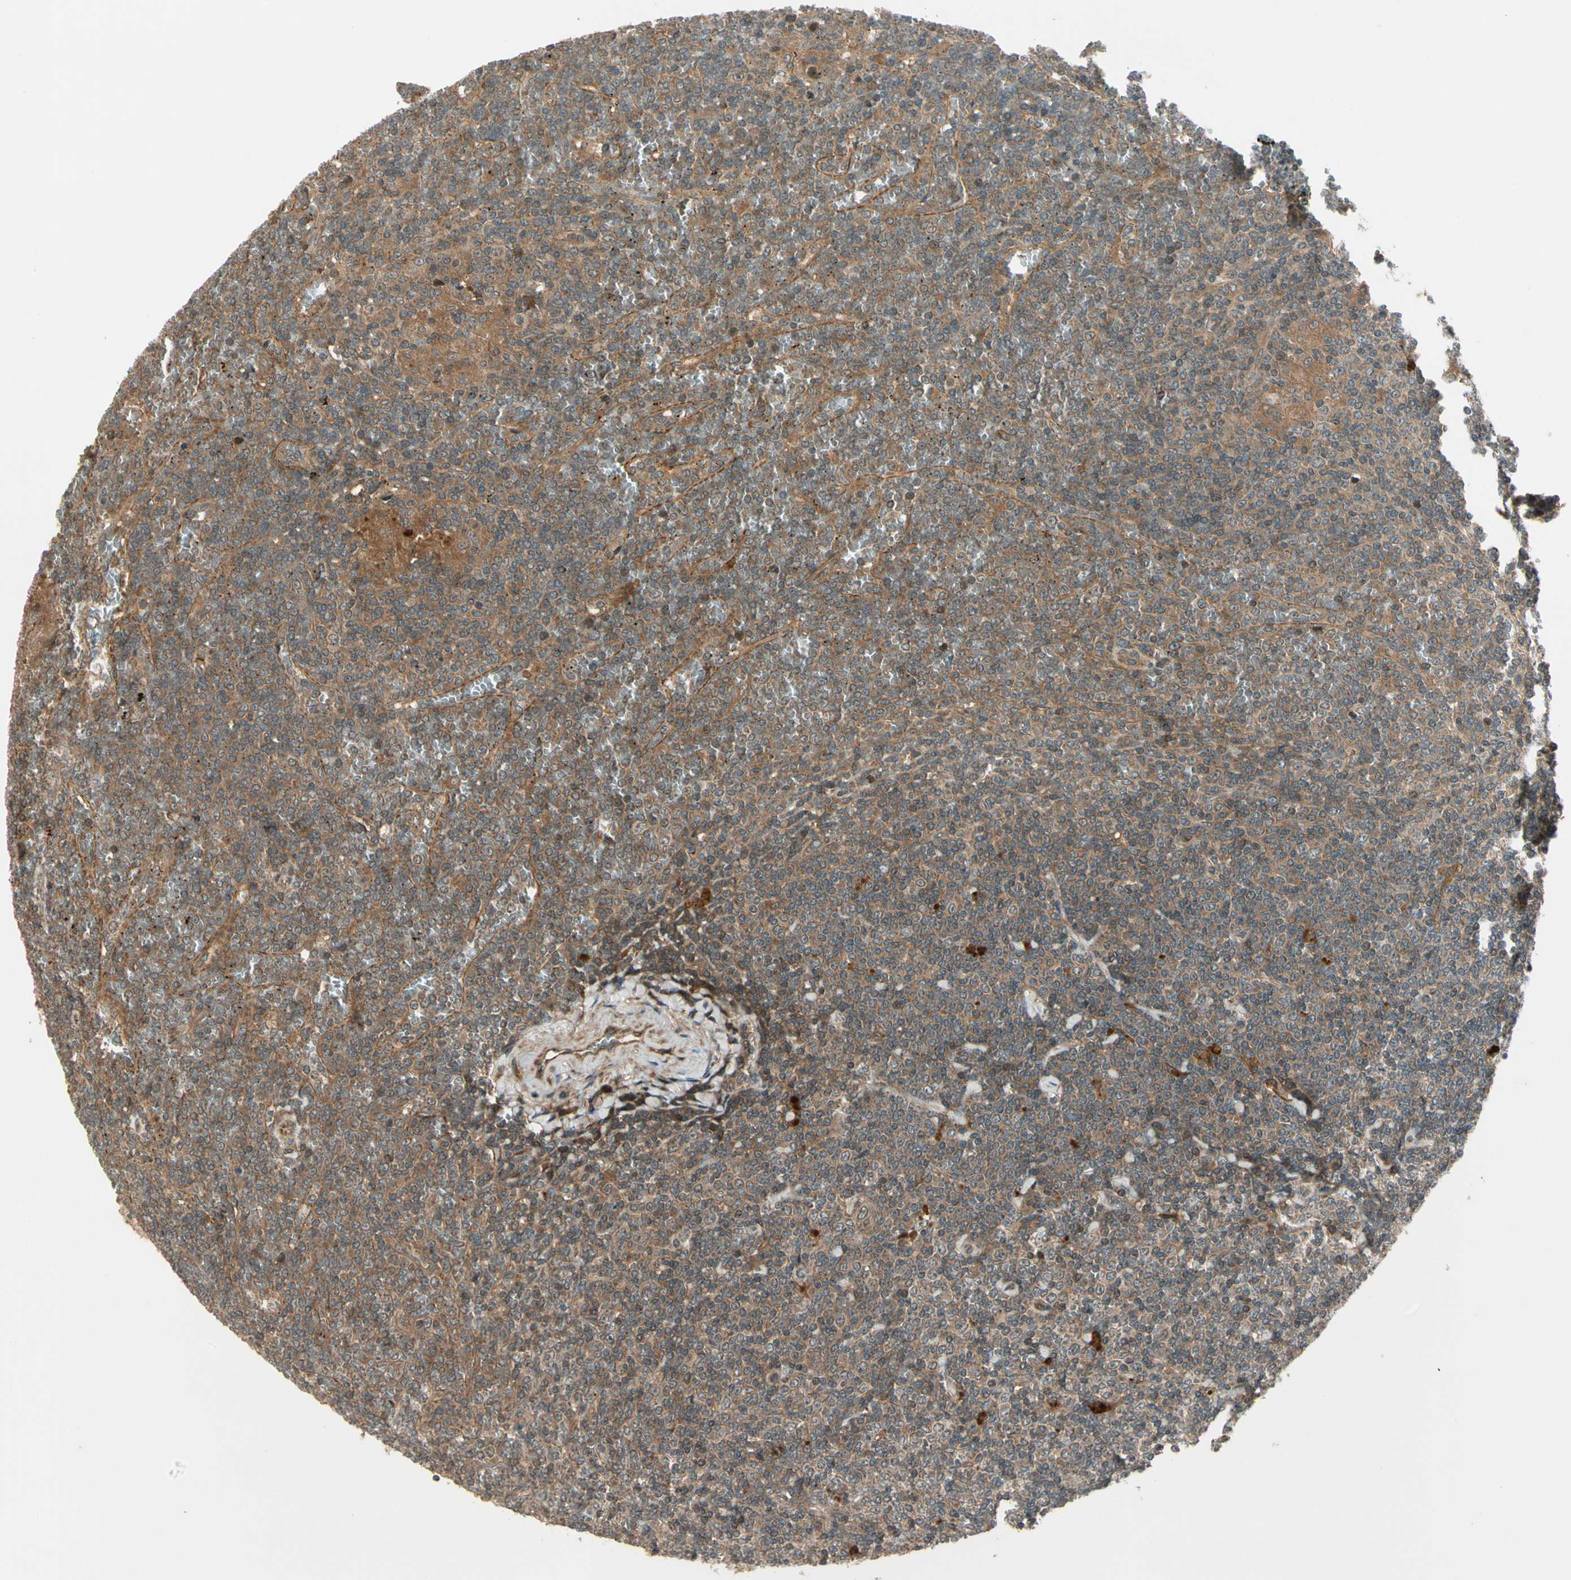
{"staining": {"intensity": "moderate", "quantity": ">75%", "location": "cytoplasmic/membranous"}, "tissue": "lymphoma", "cell_type": "Tumor cells", "image_type": "cancer", "snomed": [{"axis": "morphology", "description": "Malignant lymphoma, non-Hodgkin's type, Low grade"}, {"axis": "topography", "description": "Spleen"}], "caption": "Approximately >75% of tumor cells in human lymphoma demonstrate moderate cytoplasmic/membranous protein expression as visualized by brown immunohistochemical staining.", "gene": "ACVR1C", "patient": {"sex": "female", "age": 19}}